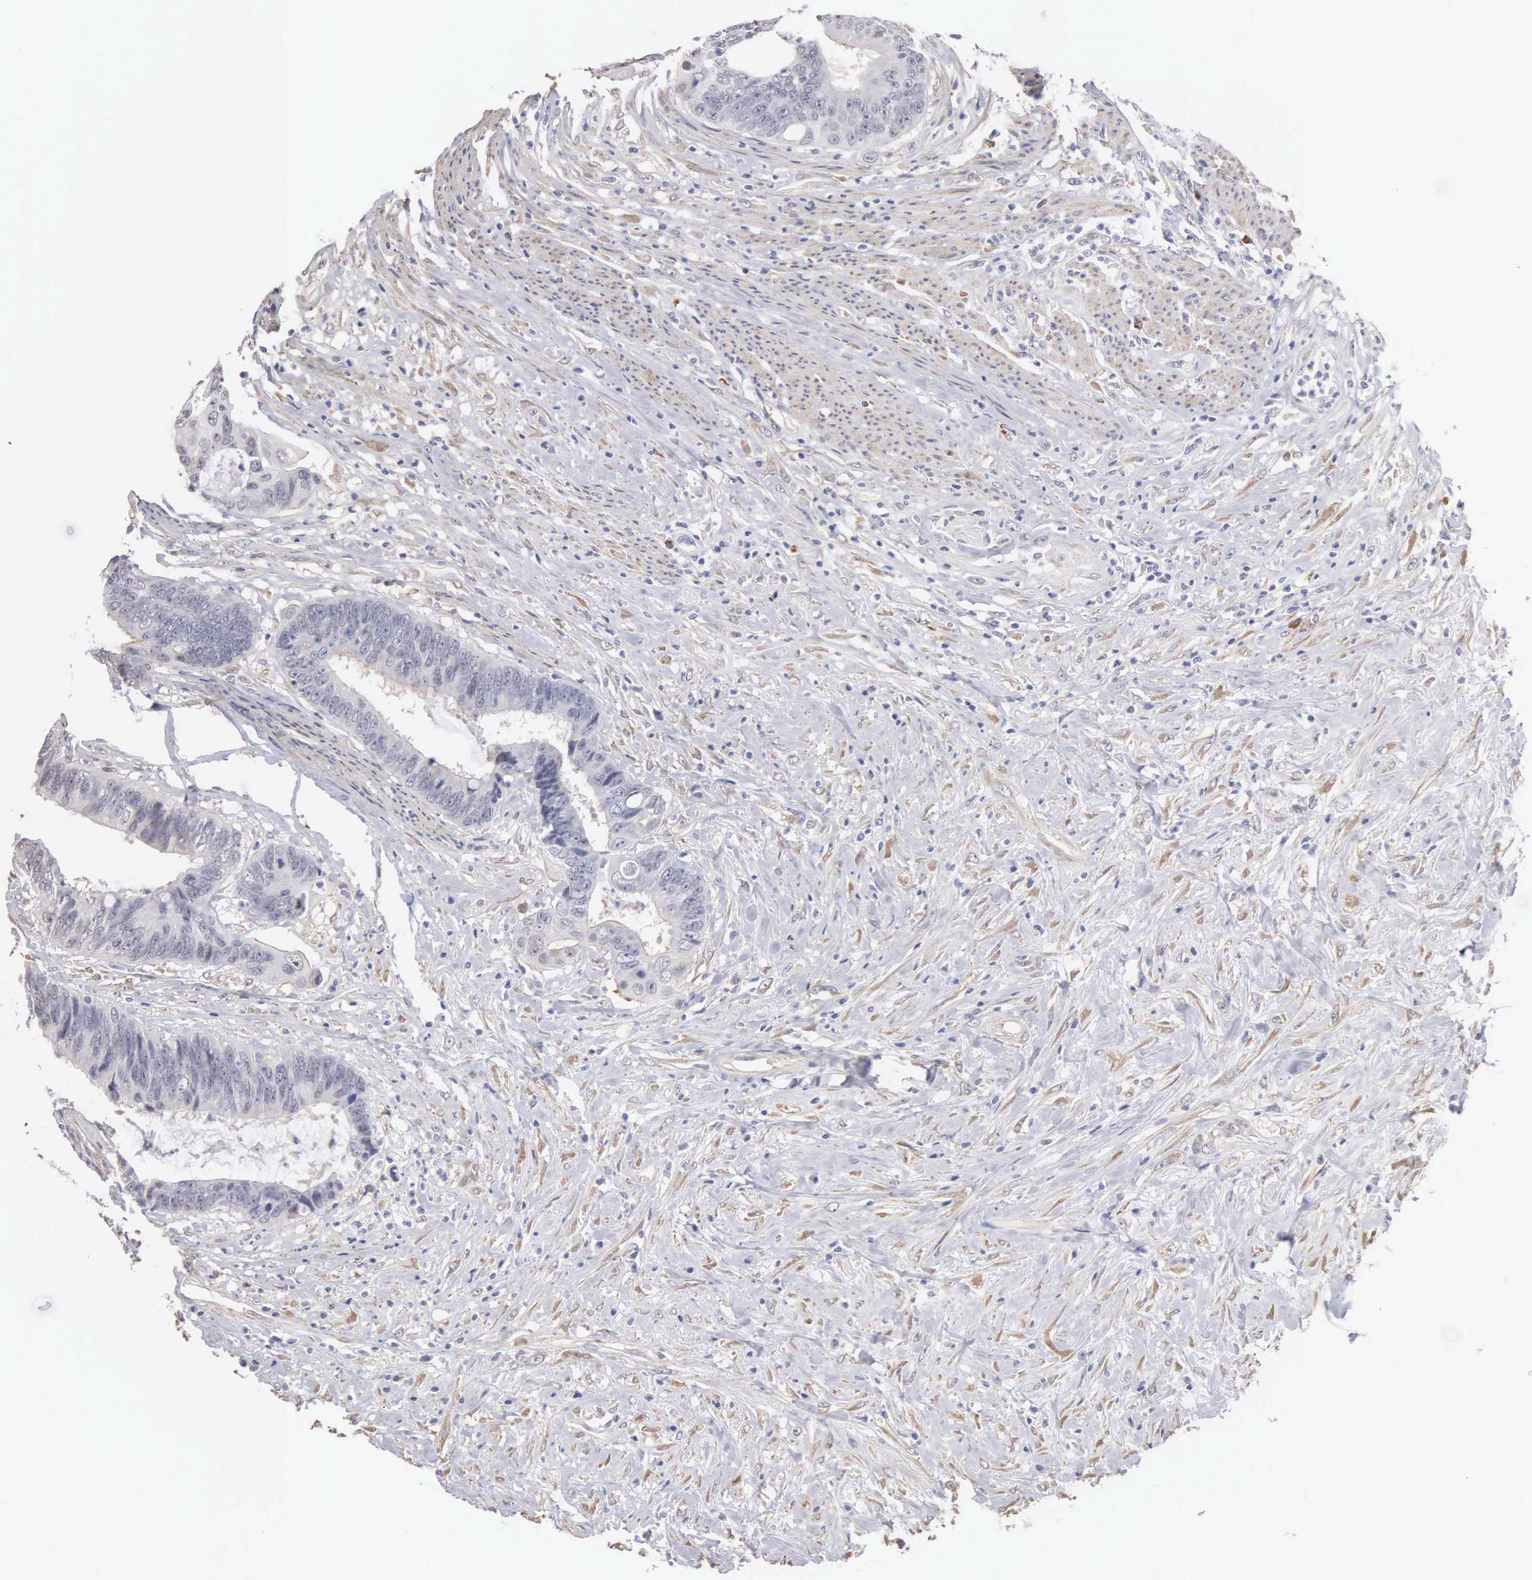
{"staining": {"intensity": "negative", "quantity": "none", "location": "none"}, "tissue": "colorectal cancer", "cell_type": "Tumor cells", "image_type": "cancer", "snomed": [{"axis": "morphology", "description": "Adenocarcinoma, NOS"}, {"axis": "topography", "description": "Rectum"}], "caption": "The immunohistochemistry (IHC) image has no significant expression in tumor cells of adenocarcinoma (colorectal) tissue.", "gene": "ELFN2", "patient": {"sex": "female", "age": 65}}